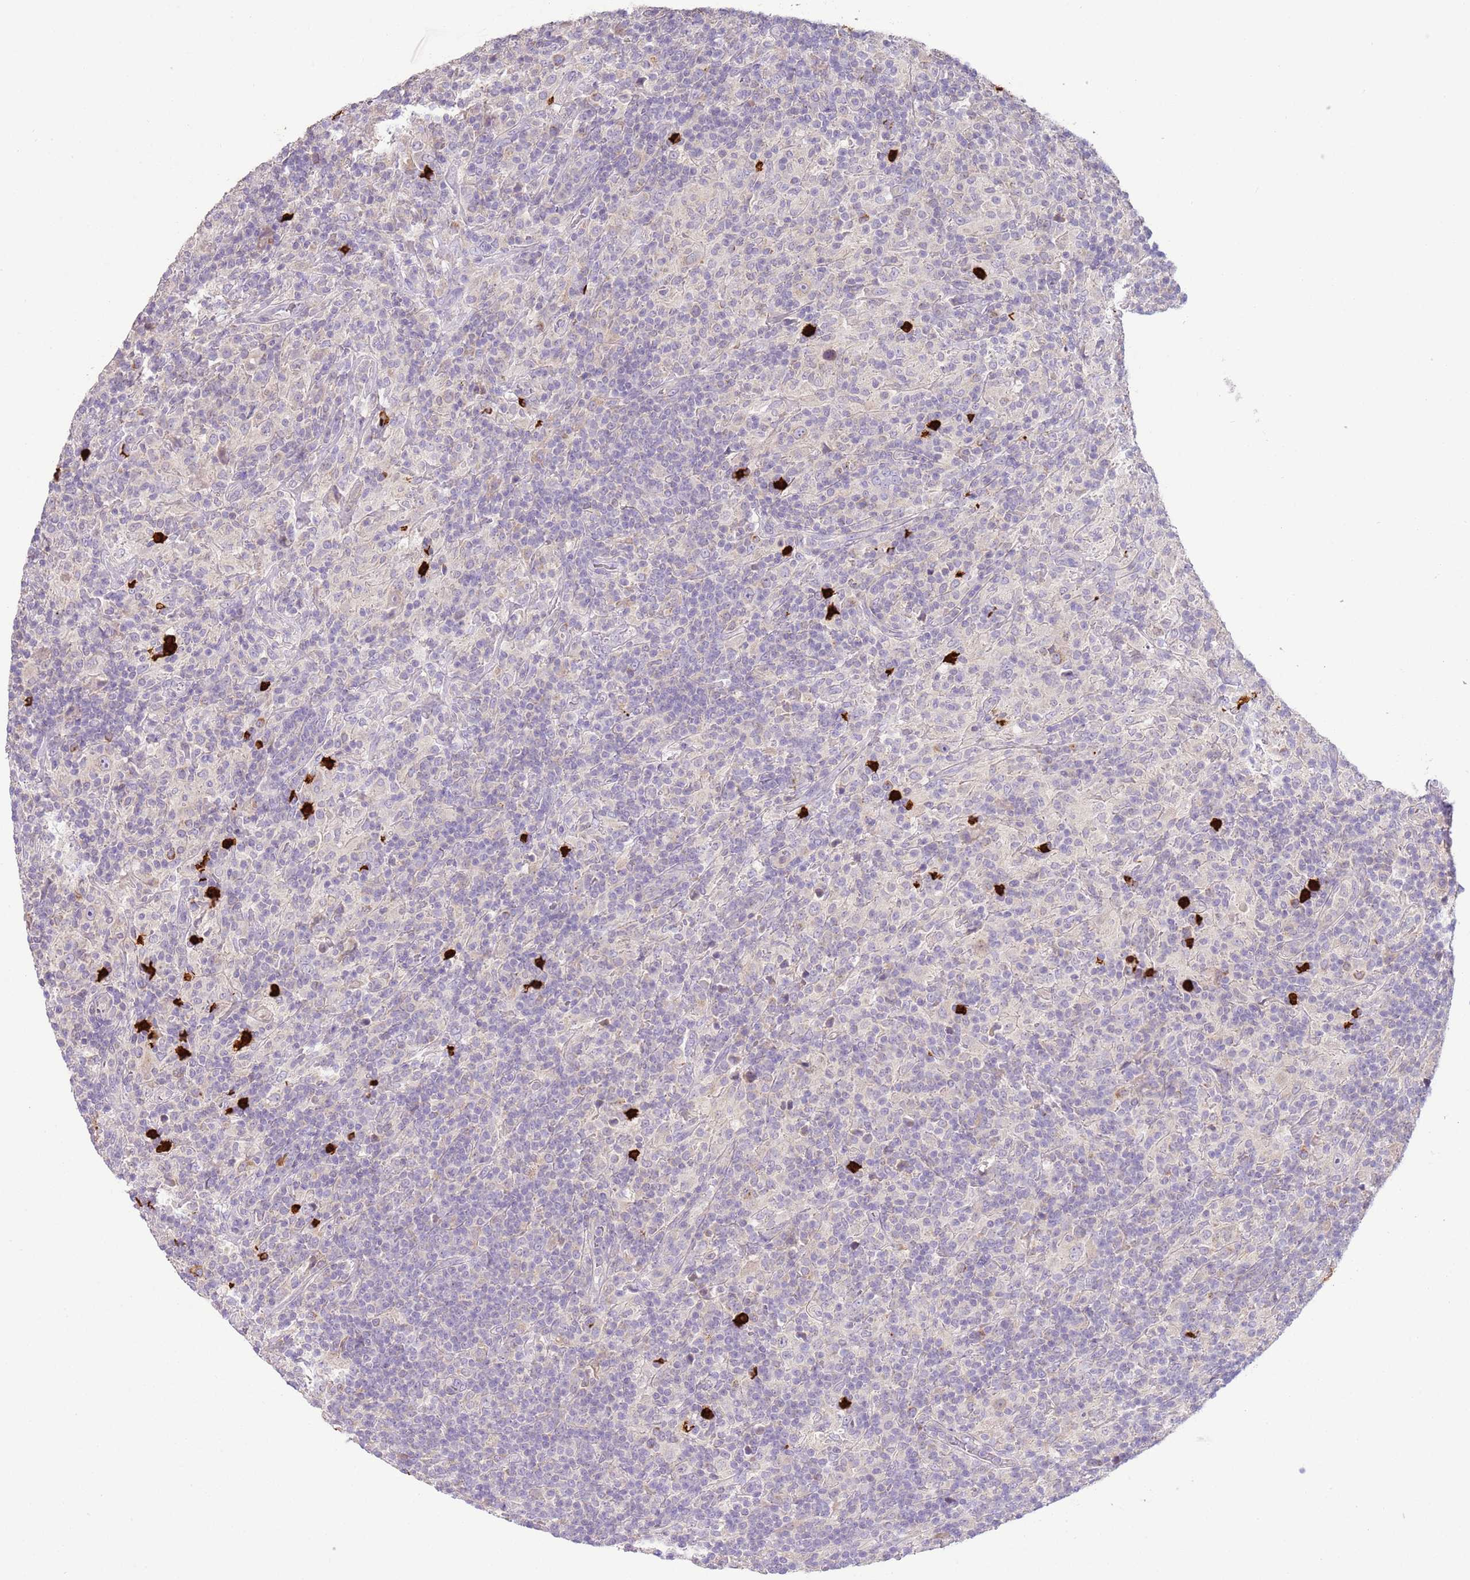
{"staining": {"intensity": "negative", "quantity": "none", "location": "none"}, "tissue": "lymphoma", "cell_type": "Tumor cells", "image_type": "cancer", "snomed": [{"axis": "morphology", "description": "Hodgkin's disease, NOS"}, {"axis": "topography", "description": "Lymph node"}], "caption": "The IHC image has no significant positivity in tumor cells of lymphoma tissue.", "gene": "IL2RG", "patient": {"sex": "male", "age": 70}}